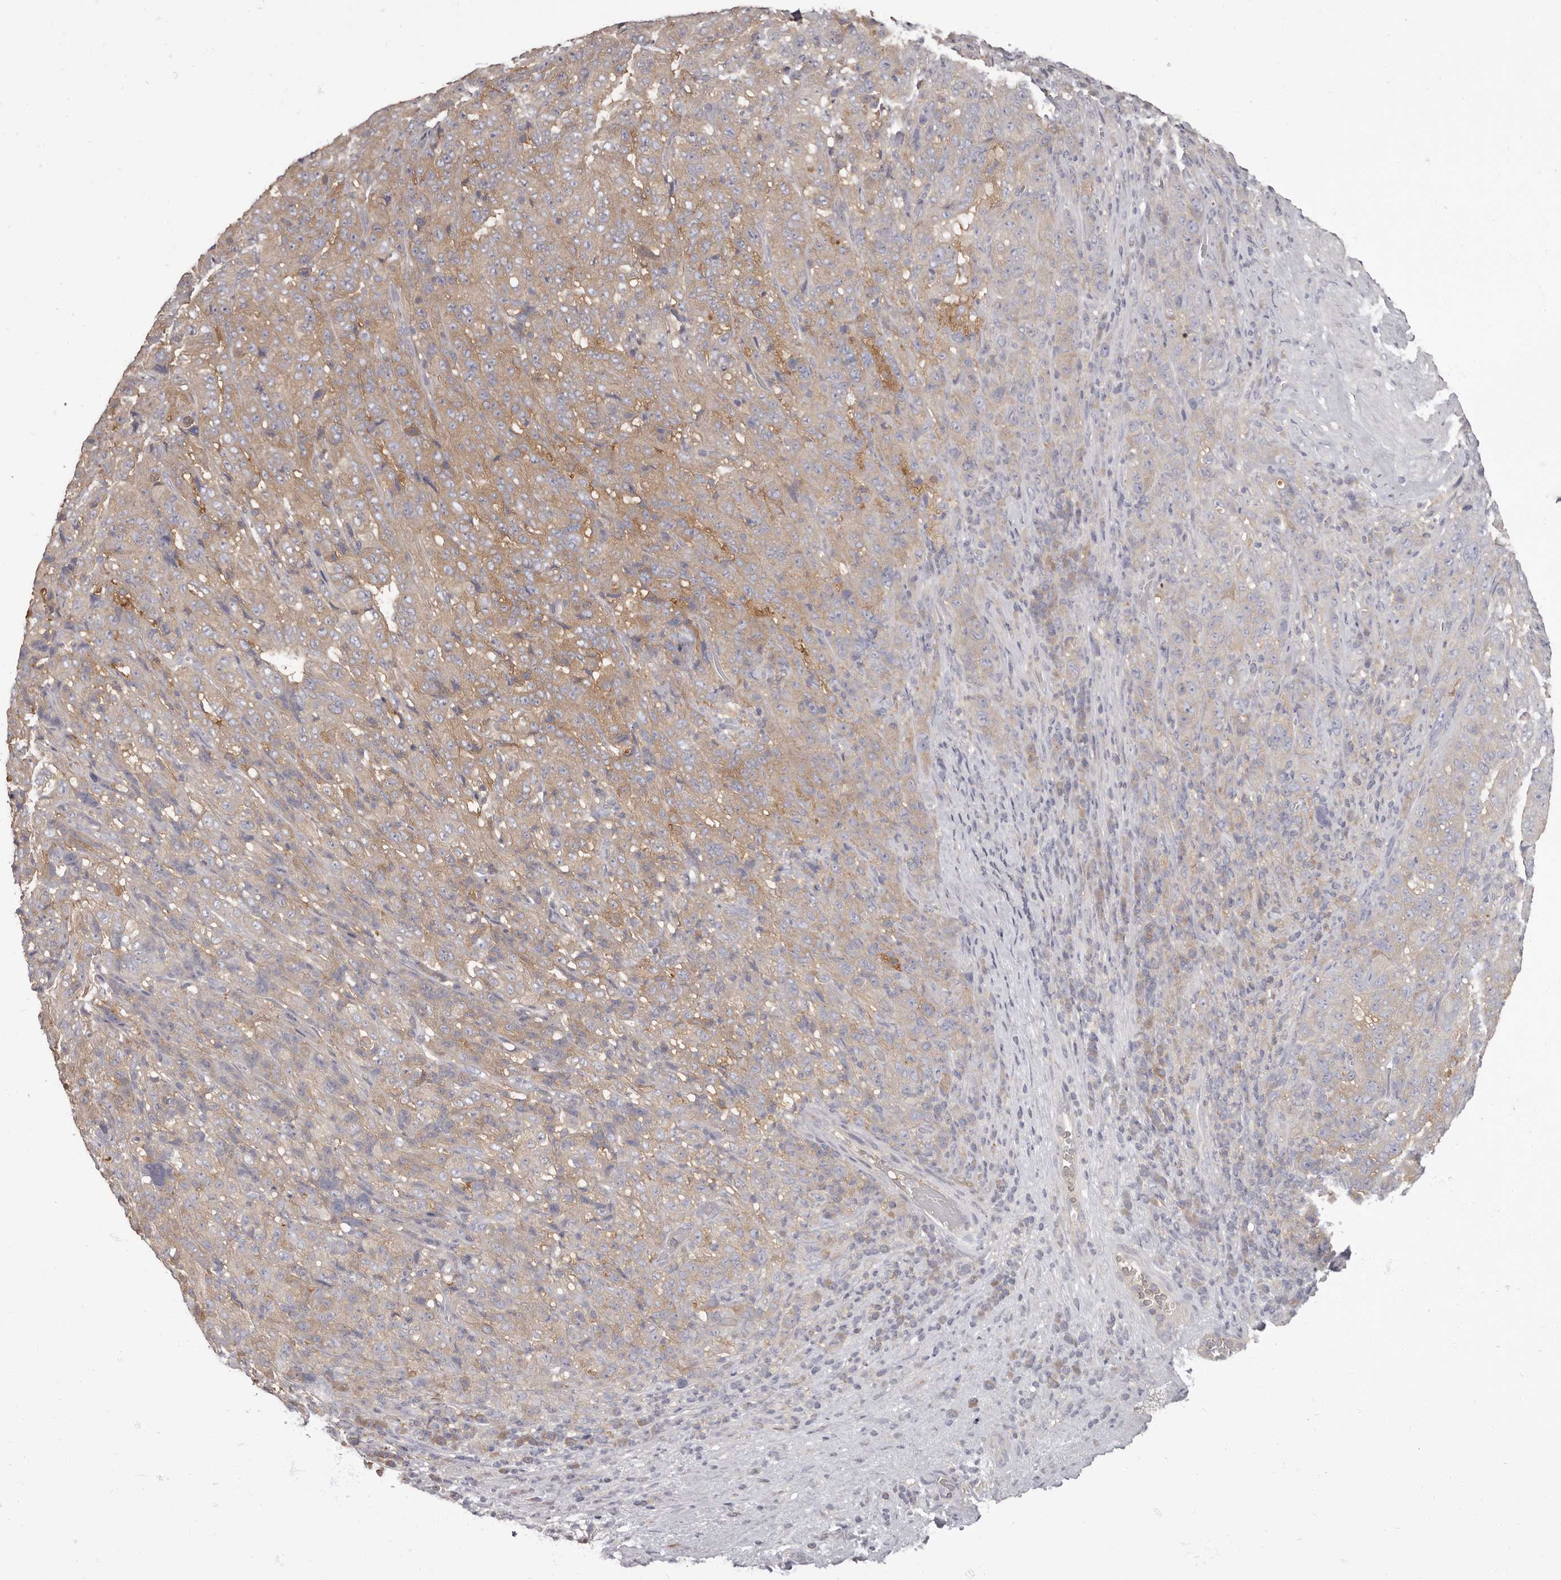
{"staining": {"intensity": "moderate", "quantity": "<25%", "location": "cytoplasmic/membranous"}, "tissue": "pancreatic cancer", "cell_type": "Tumor cells", "image_type": "cancer", "snomed": [{"axis": "morphology", "description": "Adenocarcinoma, NOS"}, {"axis": "topography", "description": "Pancreas"}], "caption": "Immunohistochemical staining of human pancreatic cancer displays moderate cytoplasmic/membranous protein expression in approximately <25% of tumor cells.", "gene": "APEH", "patient": {"sex": "male", "age": 63}}